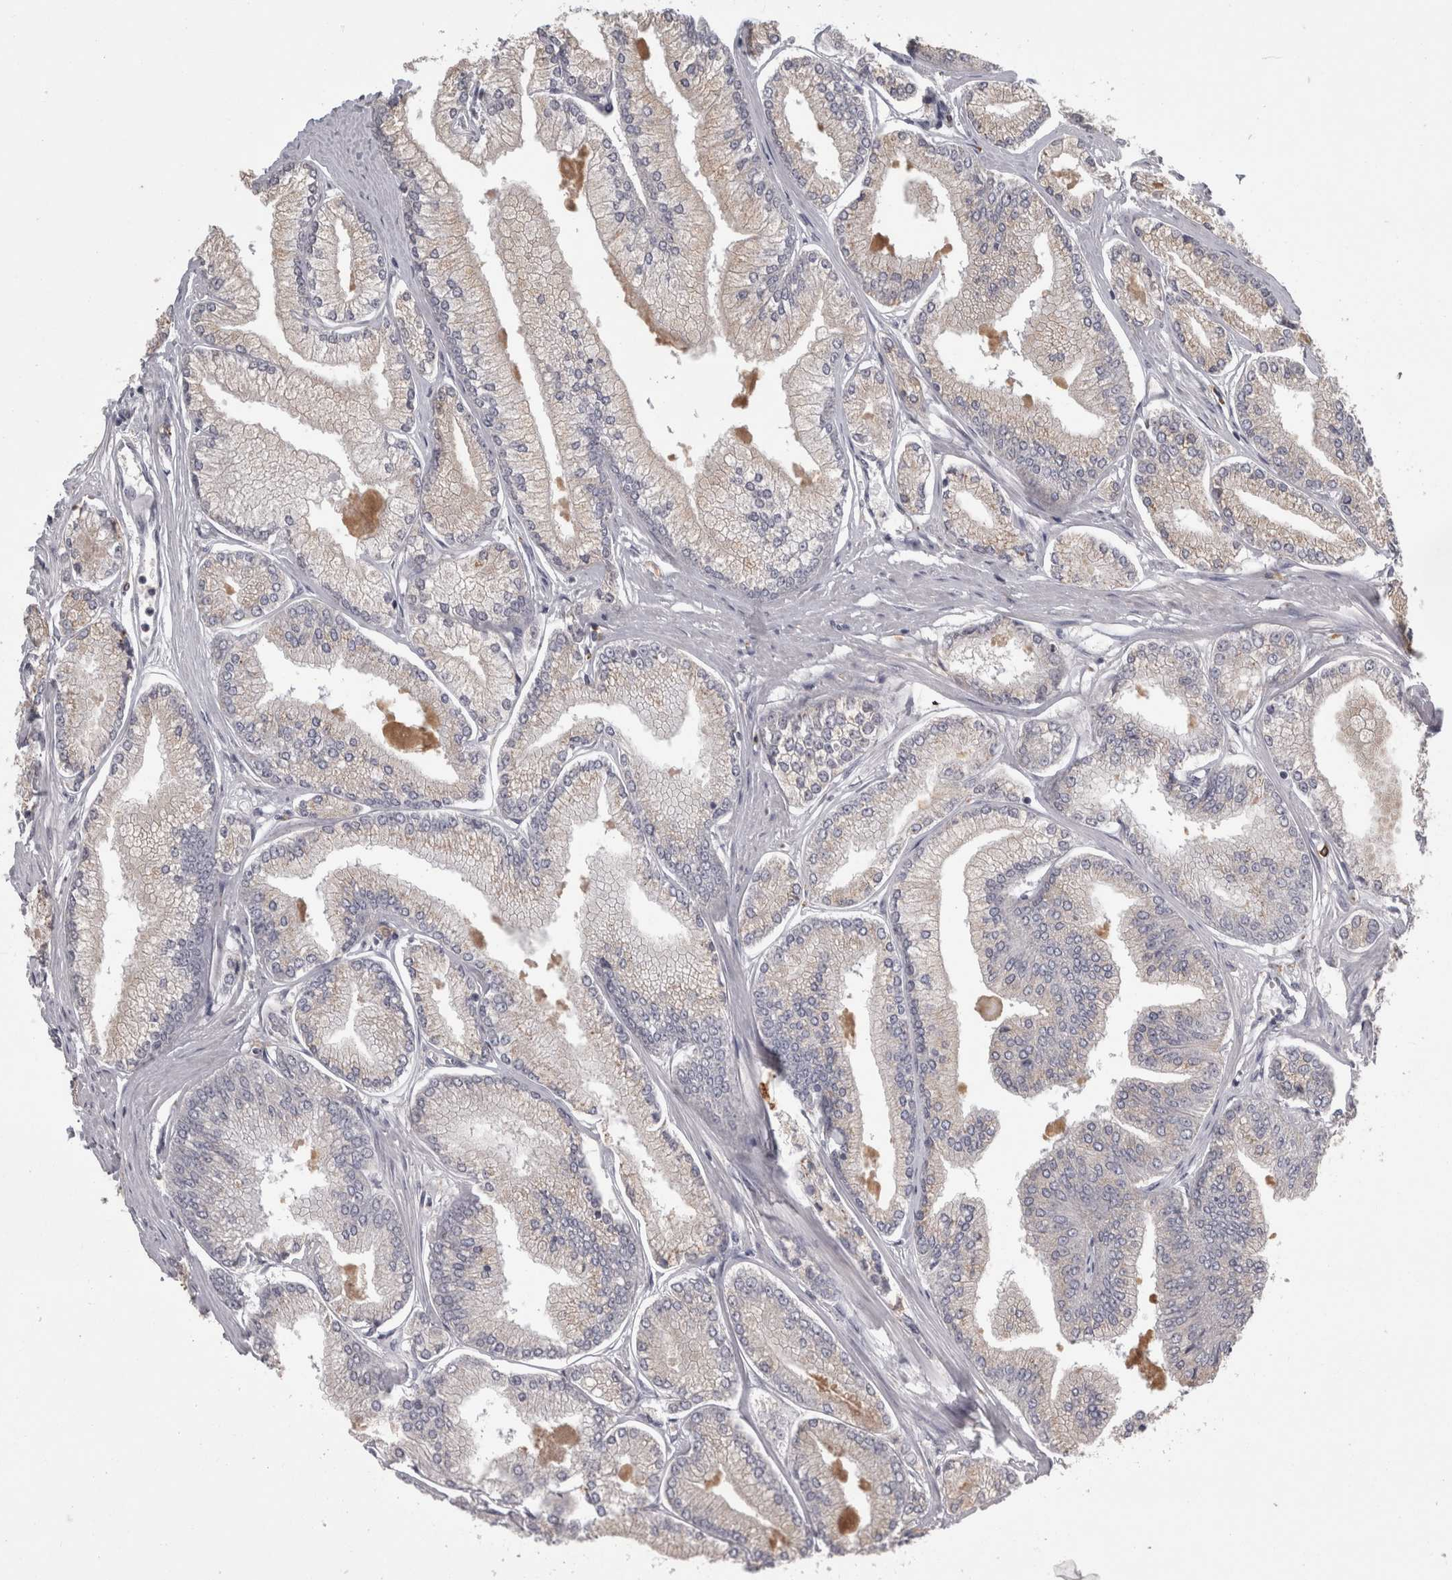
{"staining": {"intensity": "negative", "quantity": "none", "location": "none"}, "tissue": "prostate cancer", "cell_type": "Tumor cells", "image_type": "cancer", "snomed": [{"axis": "morphology", "description": "Adenocarcinoma, Low grade"}, {"axis": "topography", "description": "Prostate"}], "caption": "Immunohistochemical staining of human prostate low-grade adenocarcinoma shows no significant staining in tumor cells.", "gene": "PCM1", "patient": {"sex": "male", "age": 52}}